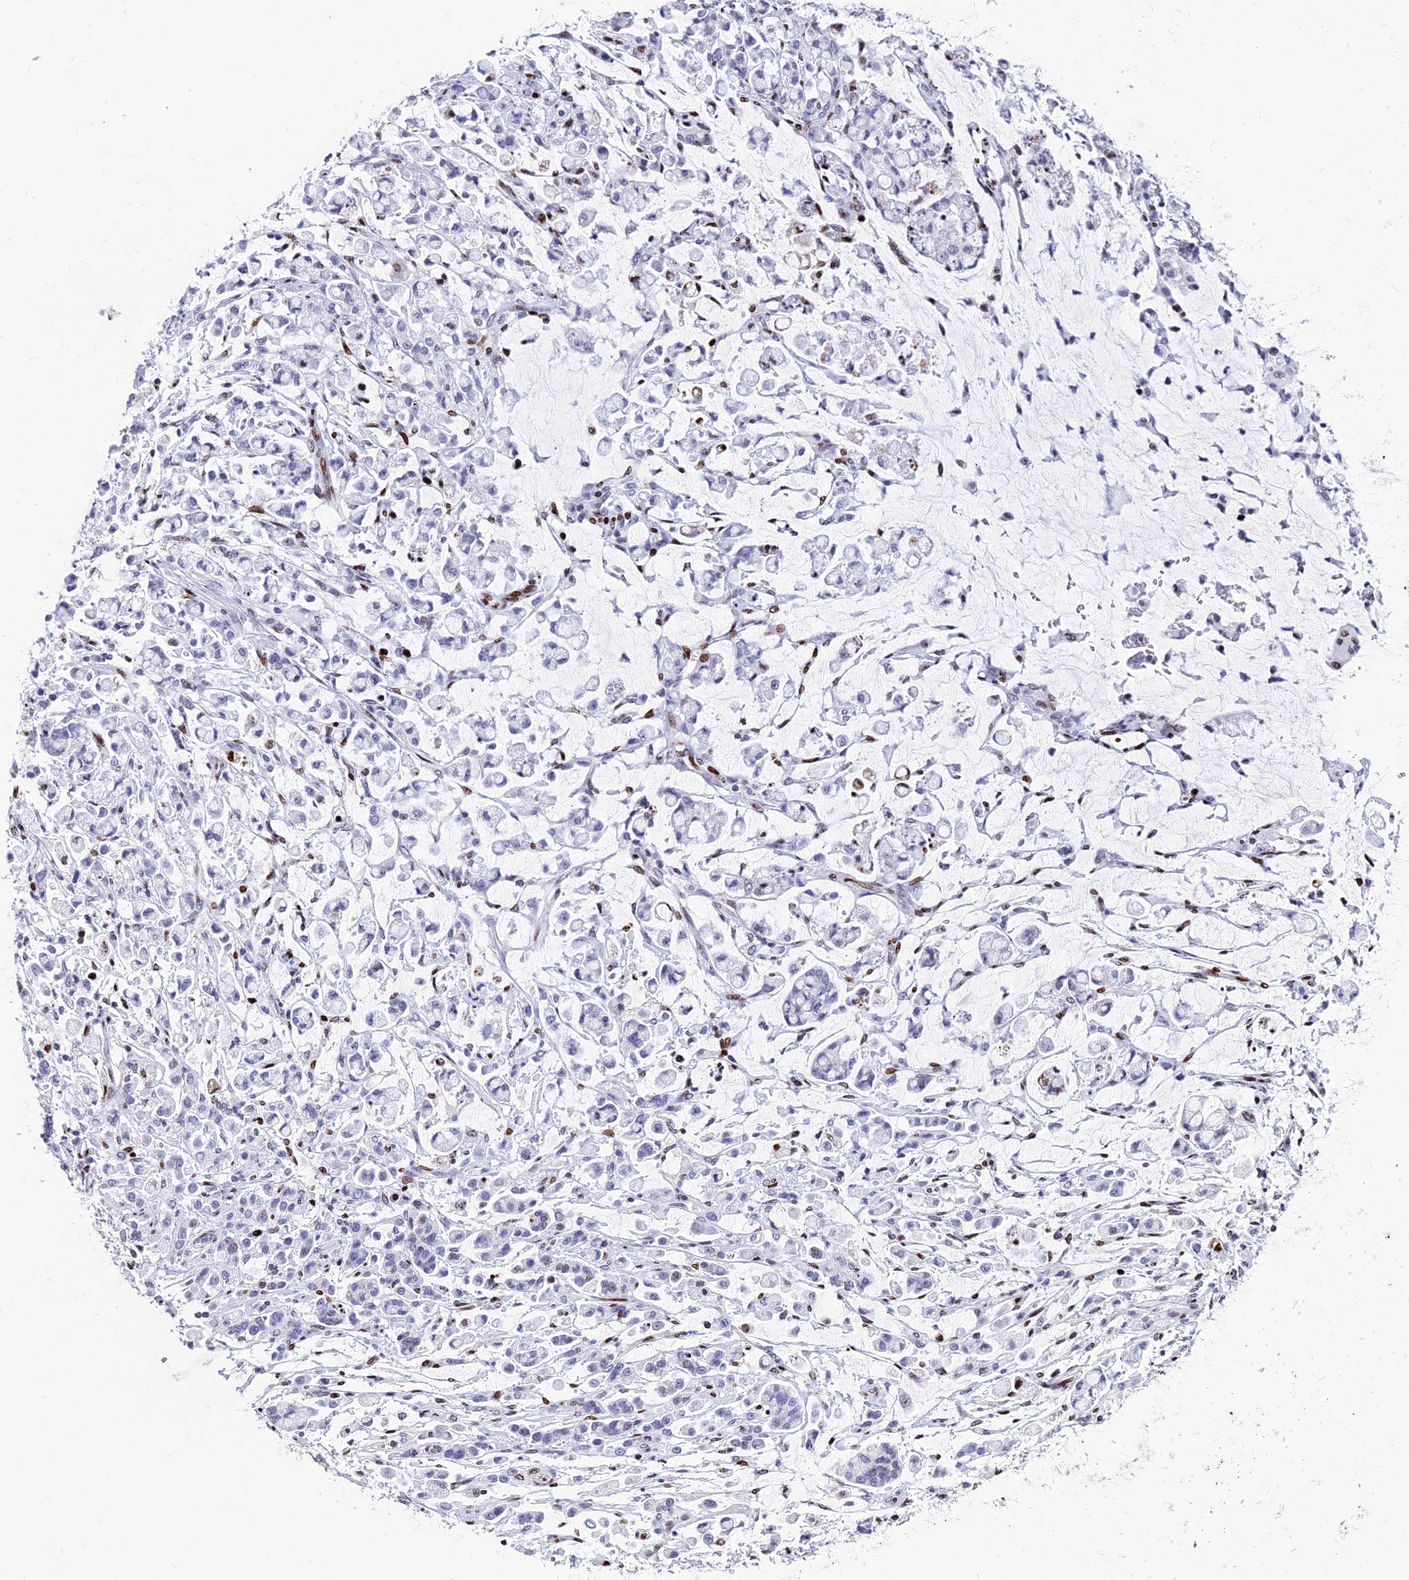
{"staining": {"intensity": "negative", "quantity": "none", "location": "none"}, "tissue": "stomach cancer", "cell_type": "Tumor cells", "image_type": "cancer", "snomed": [{"axis": "morphology", "description": "Adenocarcinoma, NOS"}, {"axis": "topography", "description": "Stomach"}], "caption": "This histopathology image is of stomach cancer stained with IHC to label a protein in brown with the nuclei are counter-stained blue. There is no staining in tumor cells.", "gene": "BTBD3", "patient": {"sex": "female", "age": 60}}